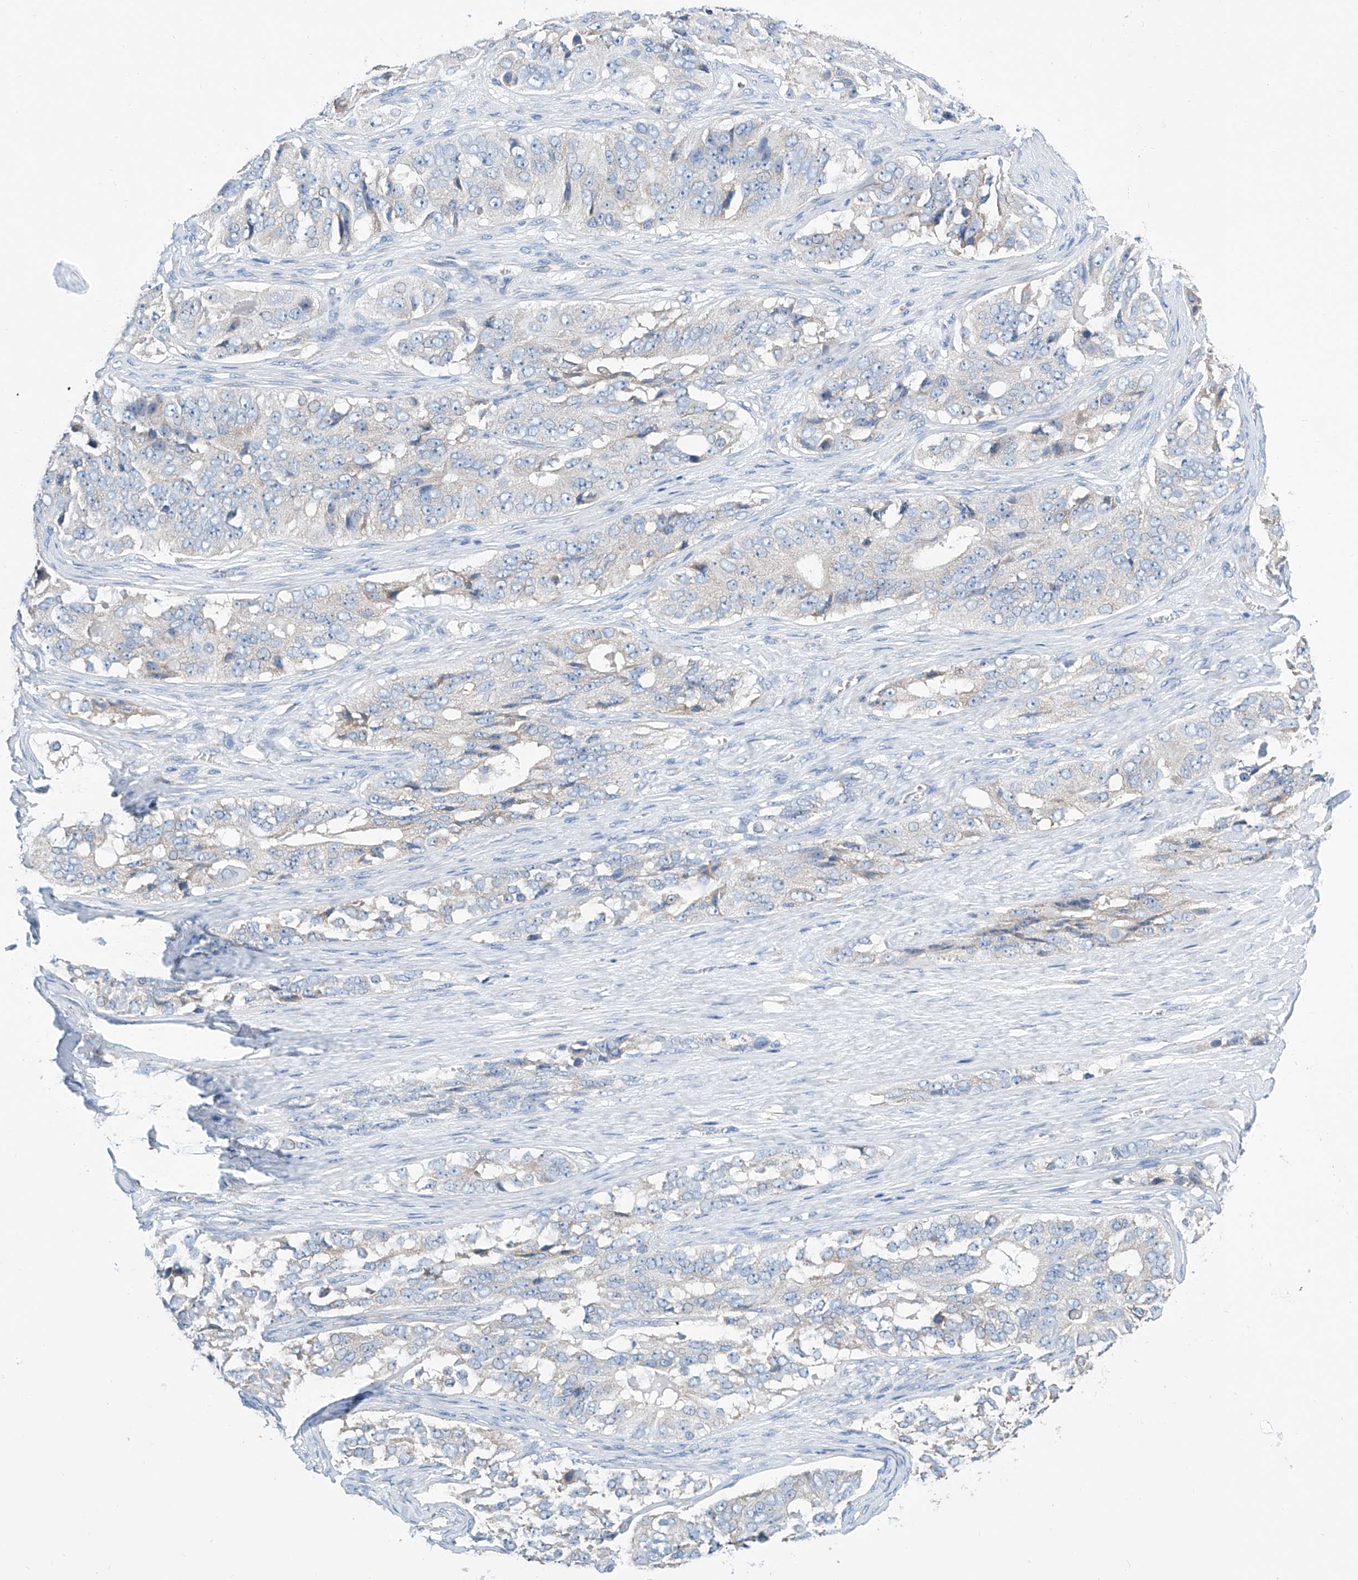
{"staining": {"intensity": "negative", "quantity": "none", "location": "none"}, "tissue": "ovarian cancer", "cell_type": "Tumor cells", "image_type": "cancer", "snomed": [{"axis": "morphology", "description": "Carcinoma, endometroid"}, {"axis": "topography", "description": "Ovary"}], "caption": "Immunohistochemical staining of ovarian endometroid carcinoma shows no significant expression in tumor cells.", "gene": "MAD2L1", "patient": {"sex": "female", "age": 51}}